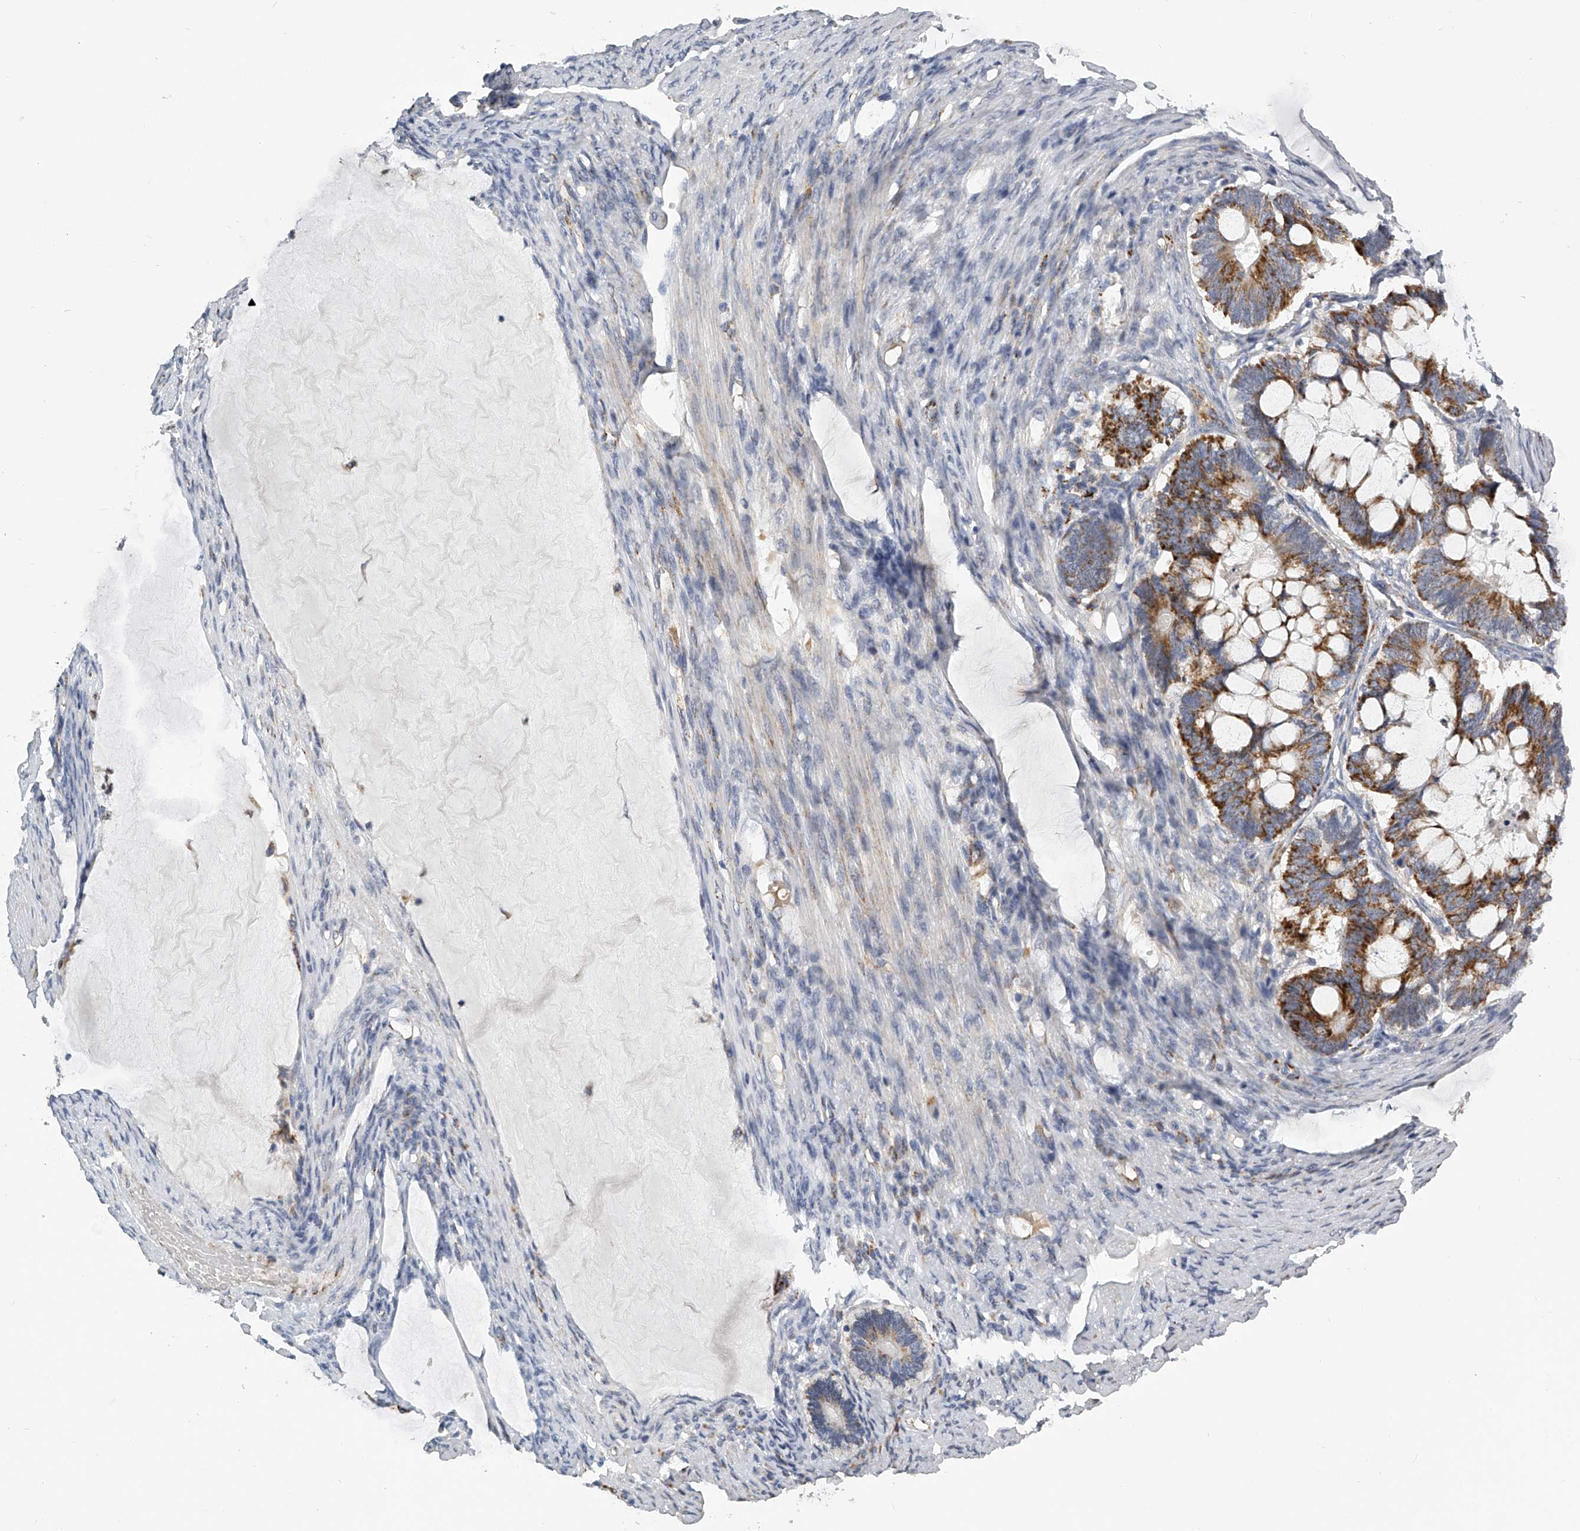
{"staining": {"intensity": "moderate", "quantity": "<25%", "location": "cytoplasmic/membranous"}, "tissue": "ovarian cancer", "cell_type": "Tumor cells", "image_type": "cancer", "snomed": [{"axis": "morphology", "description": "Cystadenocarcinoma, mucinous, NOS"}, {"axis": "topography", "description": "Ovary"}], "caption": "Ovarian mucinous cystadenocarcinoma stained with a protein marker displays moderate staining in tumor cells.", "gene": "KLHL7", "patient": {"sex": "female", "age": 61}}